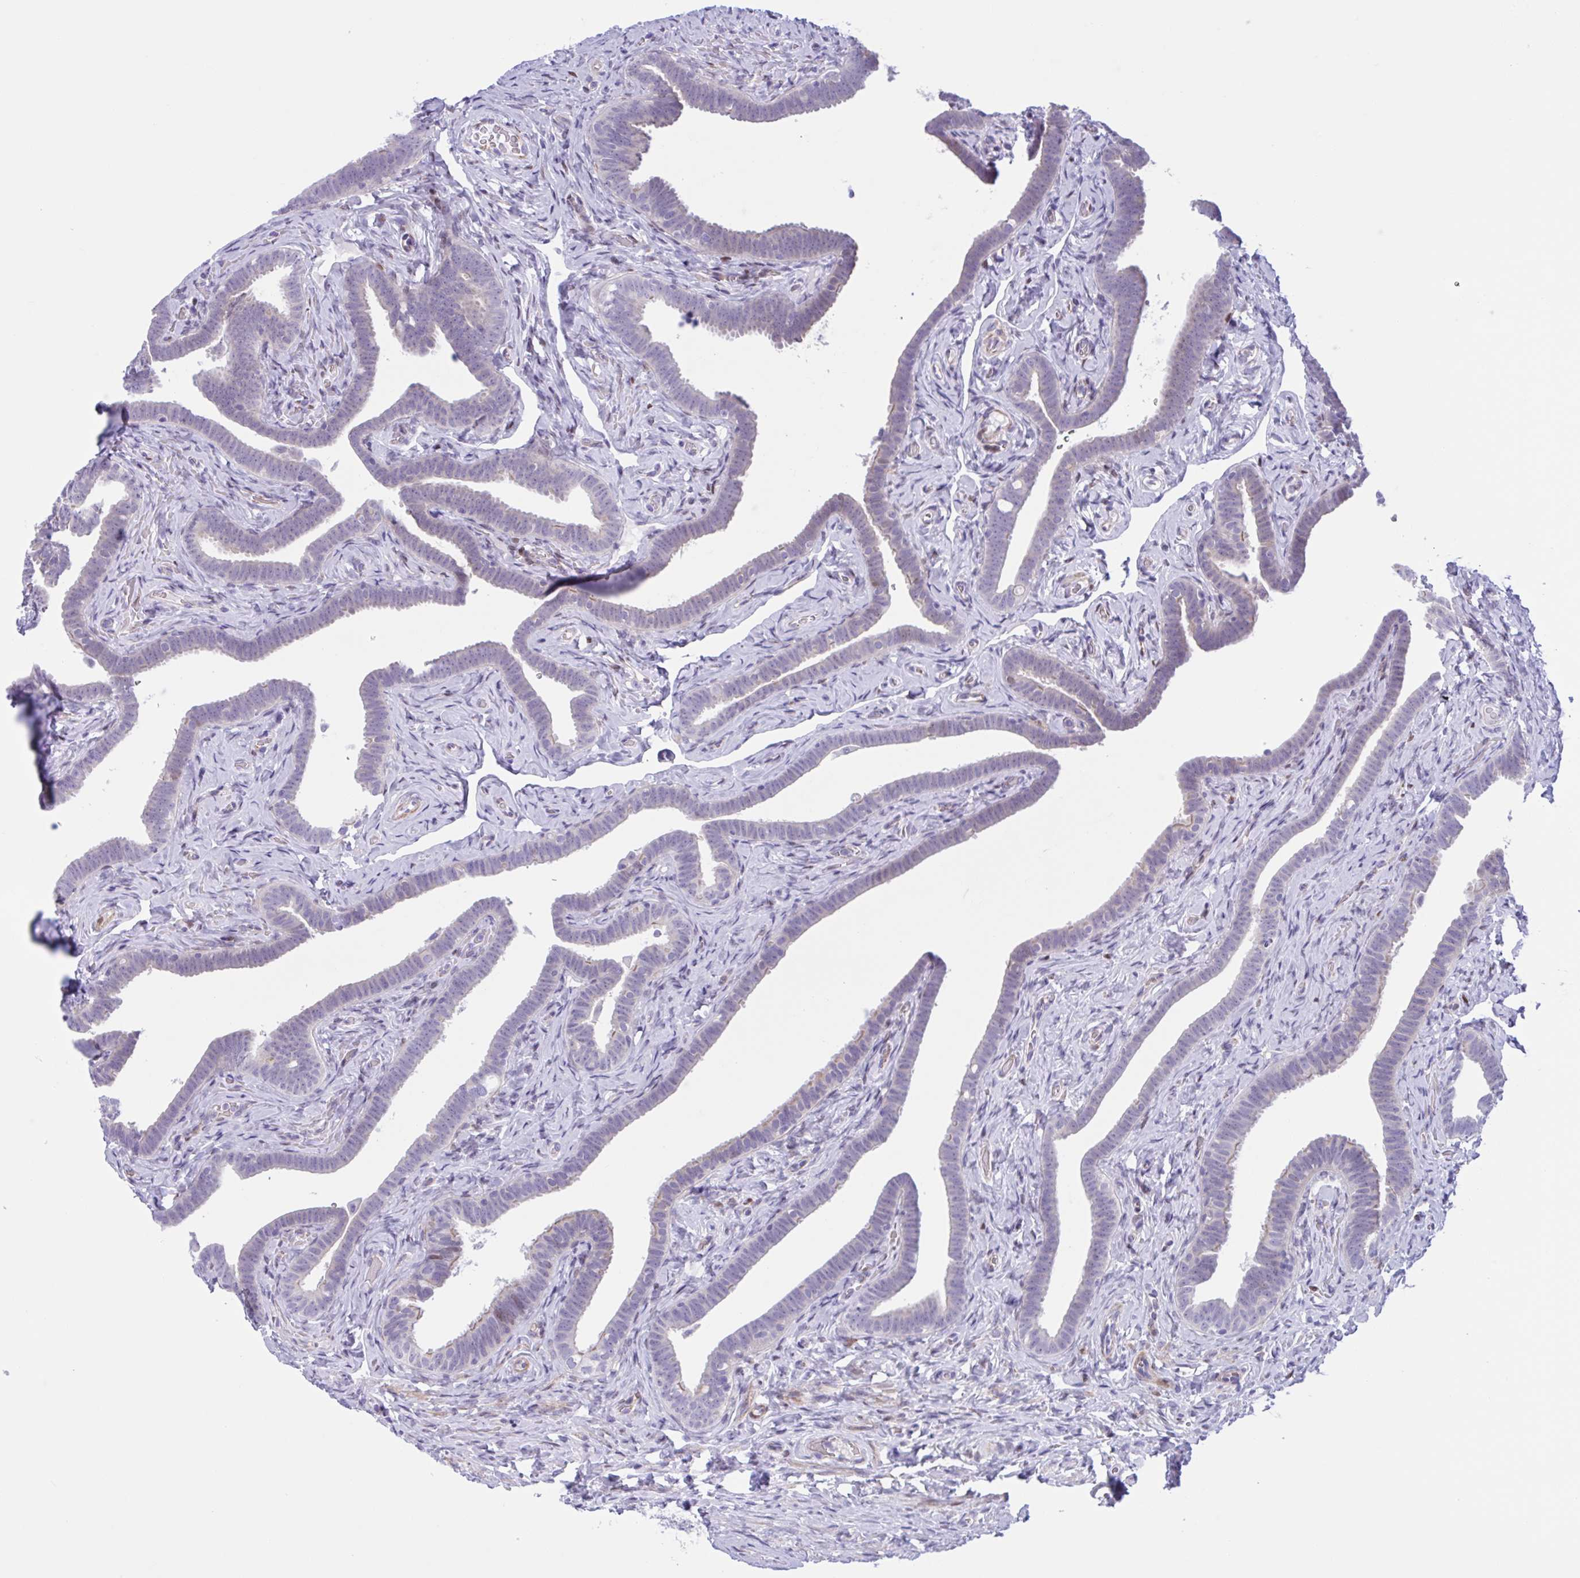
{"staining": {"intensity": "negative", "quantity": "none", "location": "none"}, "tissue": "fallopian tube", "cell_type": "Glandular cells", "image_type": "normal", "snomed": [{"axis": "morphology", "description": "Normal tissue, NOS"}, {"axis": "topography", "description": "Fallopian tube"}], "caption": "High power microscopy photomicrograph of an immunohistochemistry (IHC) photomicrograph of normal fallopian tube, revealing no significant expression in glandular cells.", "gene": "AHCYL2", "patient": {"sex": "female", "age": 69}}